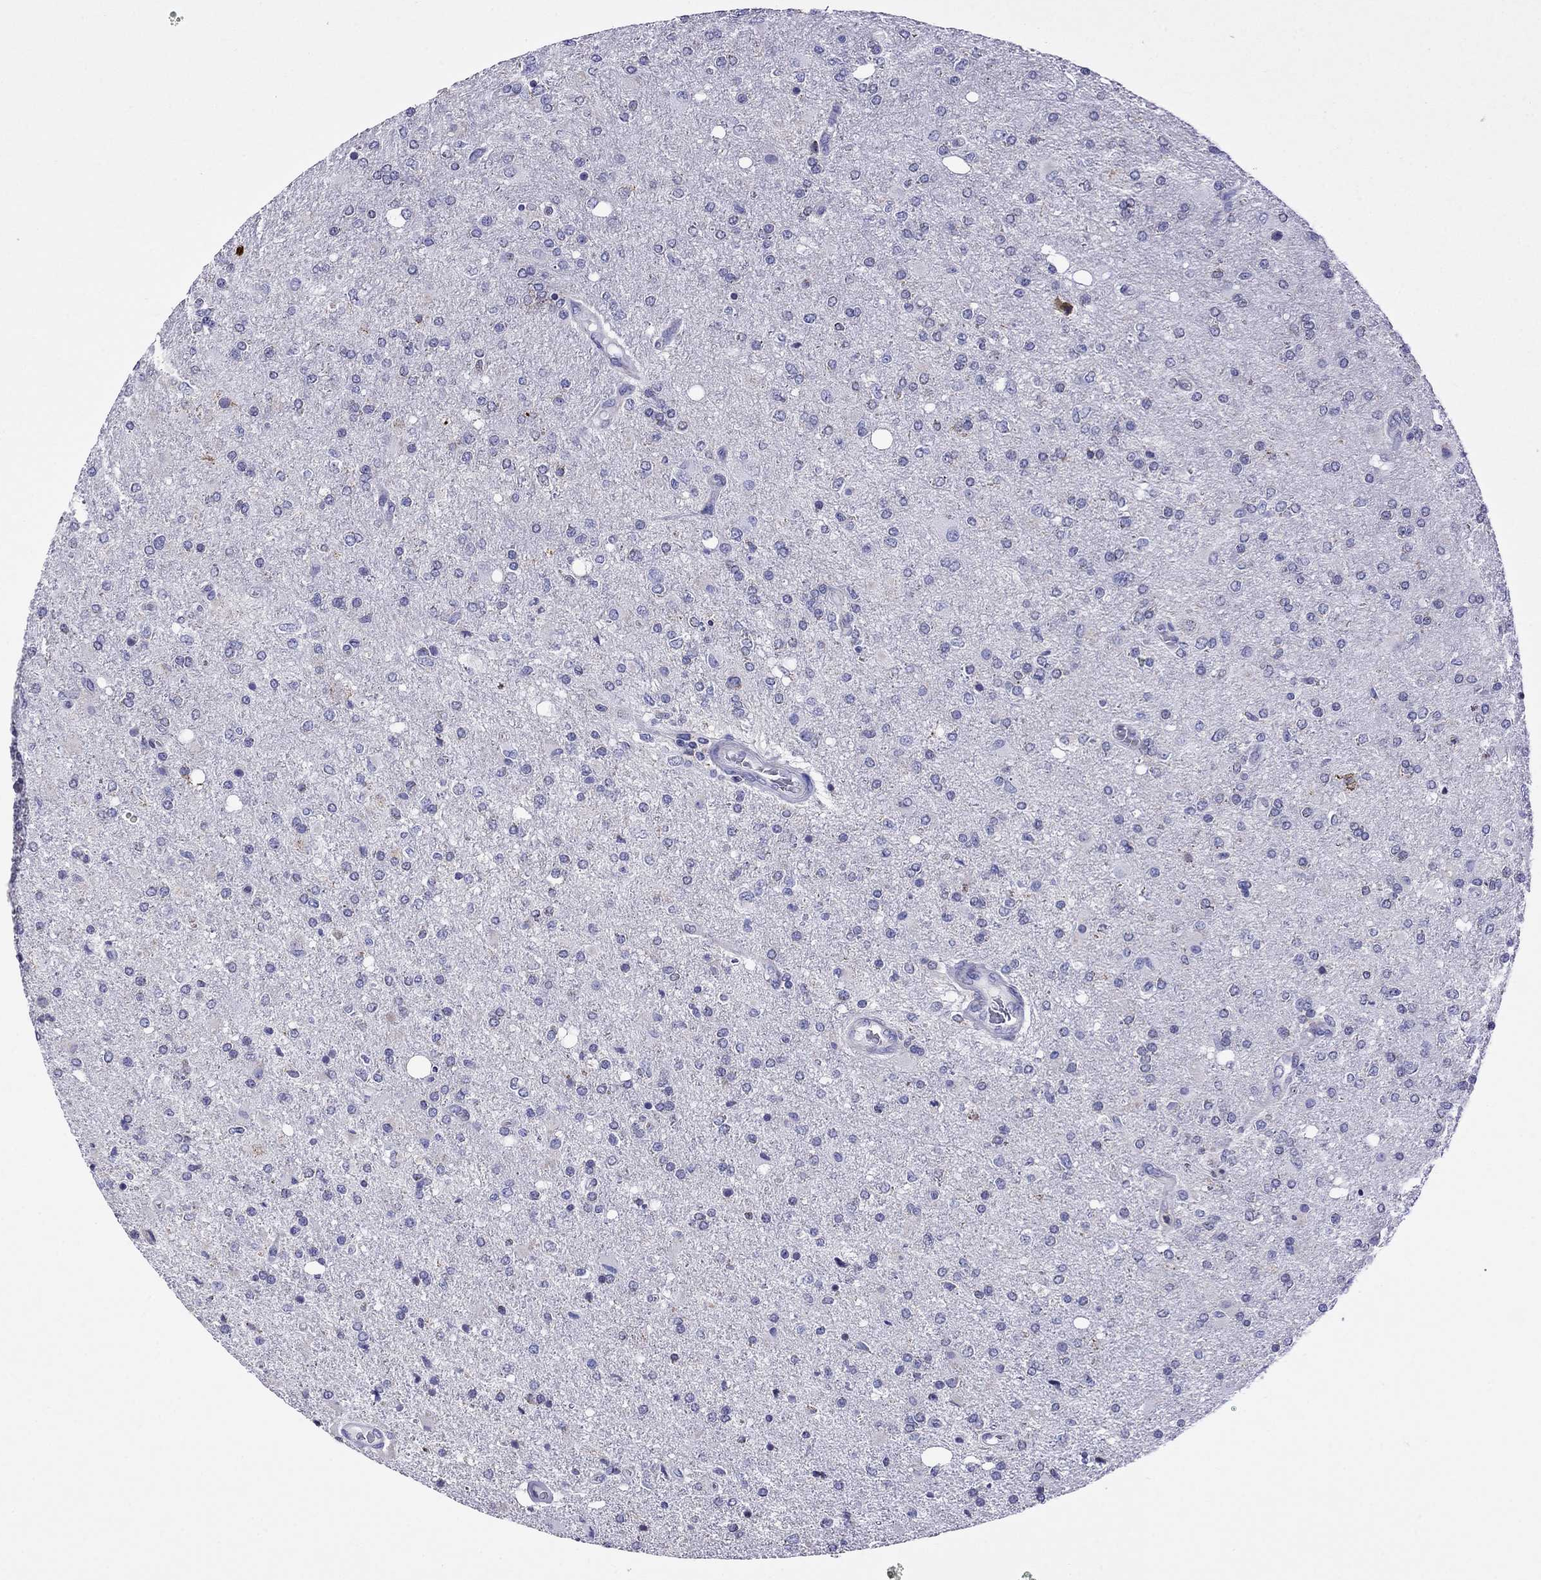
{"staining": {"intensity": "negative", "quantity": "none", "location": "none"}, "tissue": "glioma", "cell_type": "Tumor cells", "image_type": "cancer", "snomed": [{"axis": "morphology", "description": "Glioma, malignant, High grade"}, {"axis": "topography", "description": "Cerebral cortex"}], "caption": "A photomicrograph of malignant high-grade glioma stained for a protein exhibits no brown staining in tumor cells.", "gene": "SCG2", "patient": {"sex": "male", "age": 70}}